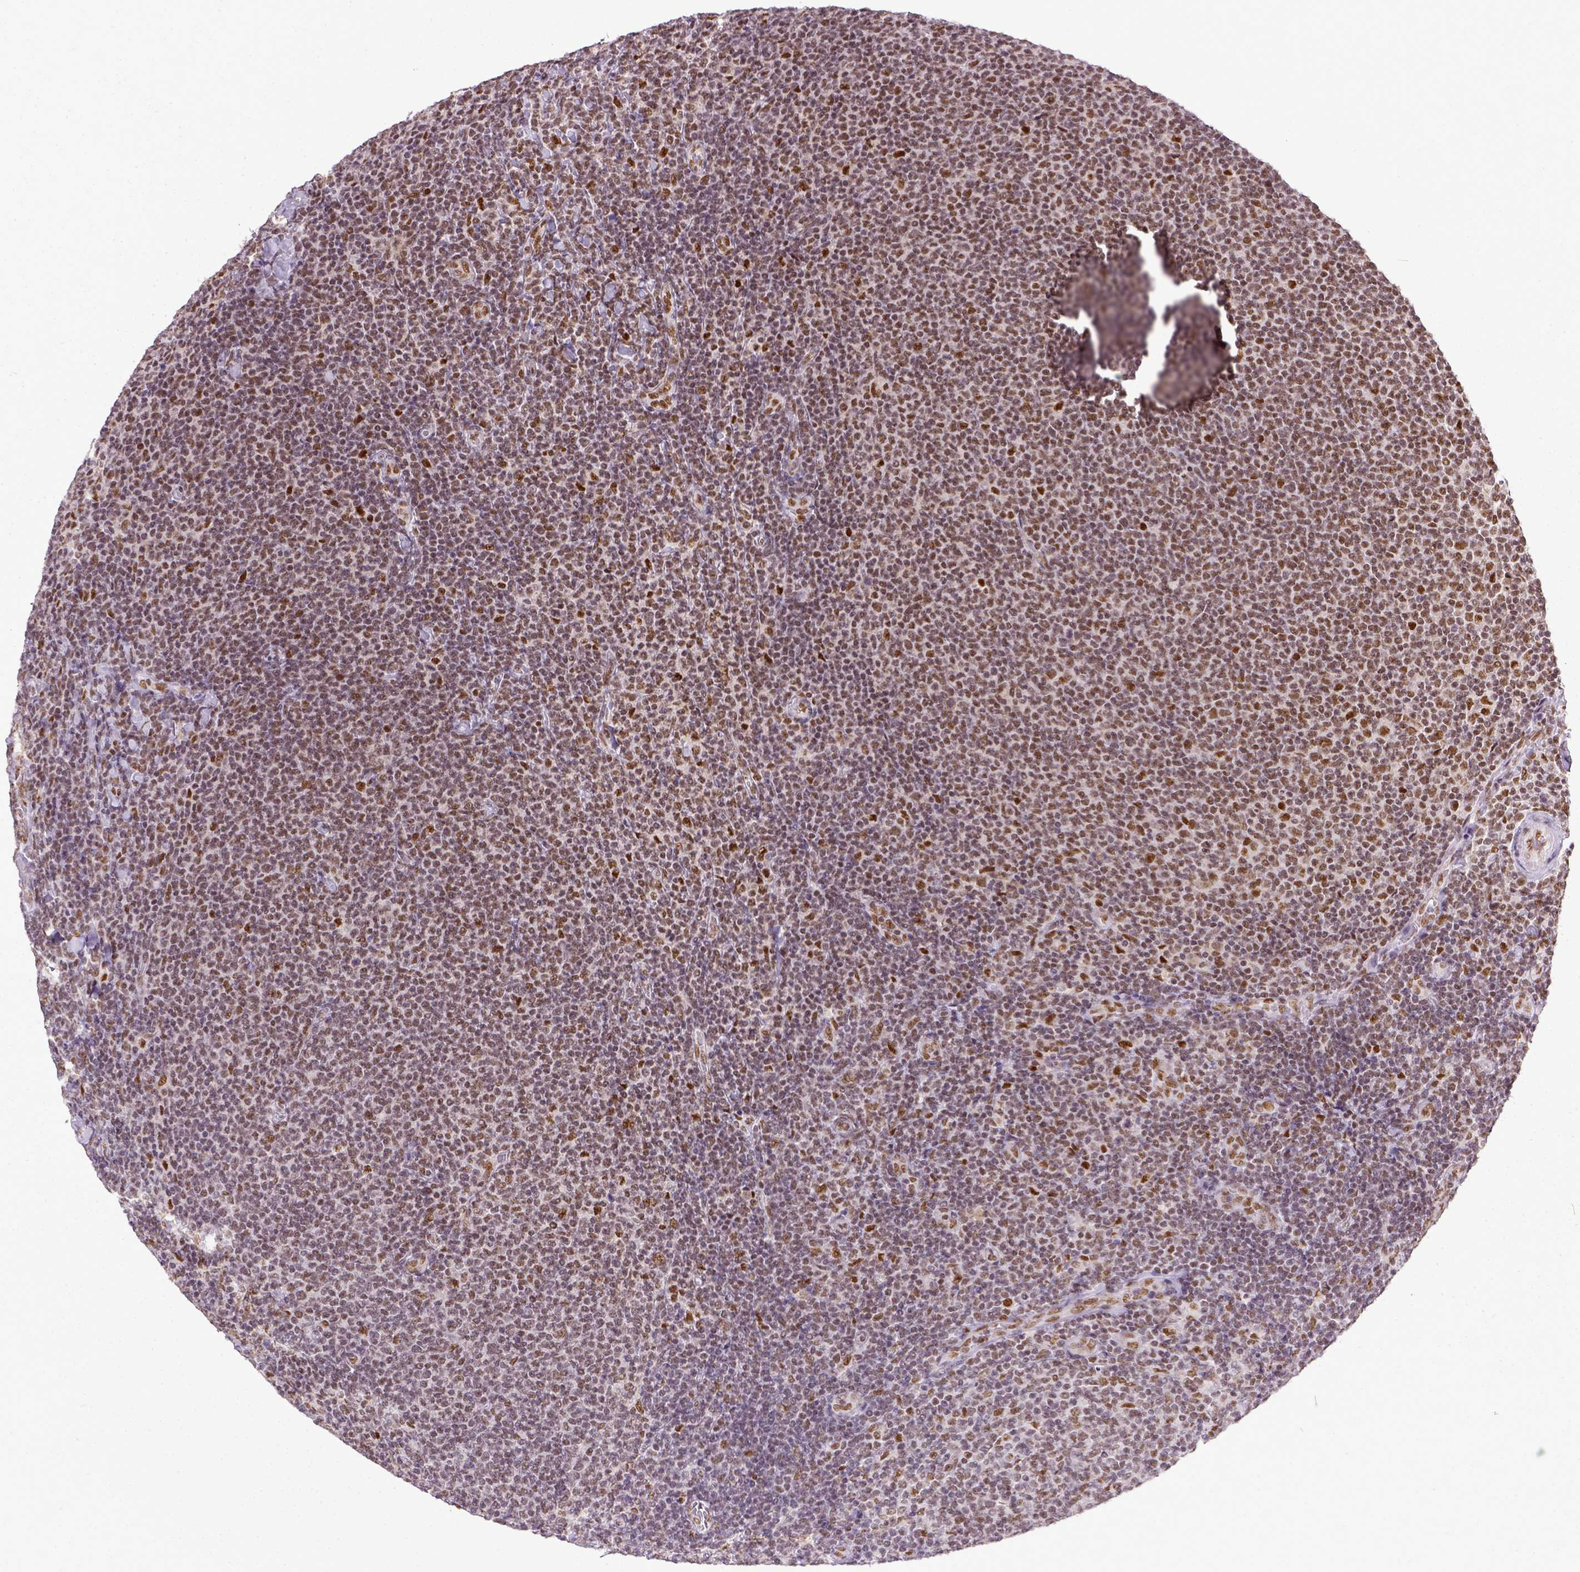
{"staining": {"intensity": "moderate", "quantity": ">75%", "location": "nuclear"}, "tissue": "lymphoma", "cell_type": "Tumor cells", "image_type": "cancer", "snomed": [{"axis": "morphology", "description": "Malignant lymphoma, non-Hodgkin's type, Low grade"}, {"axis": "topography", "description": "Lymph node"}], "caption": "IHC image of neoplastic tissue: lymphoma stained using immunohistochemistry (IHC) displays medium levels of moderate protein expression localized specifically in the nuclear of tumor cells, appearing as a nuclear brown color.", "gene": "ERCC1", "patient": {"sex": "male", "age": 52}}